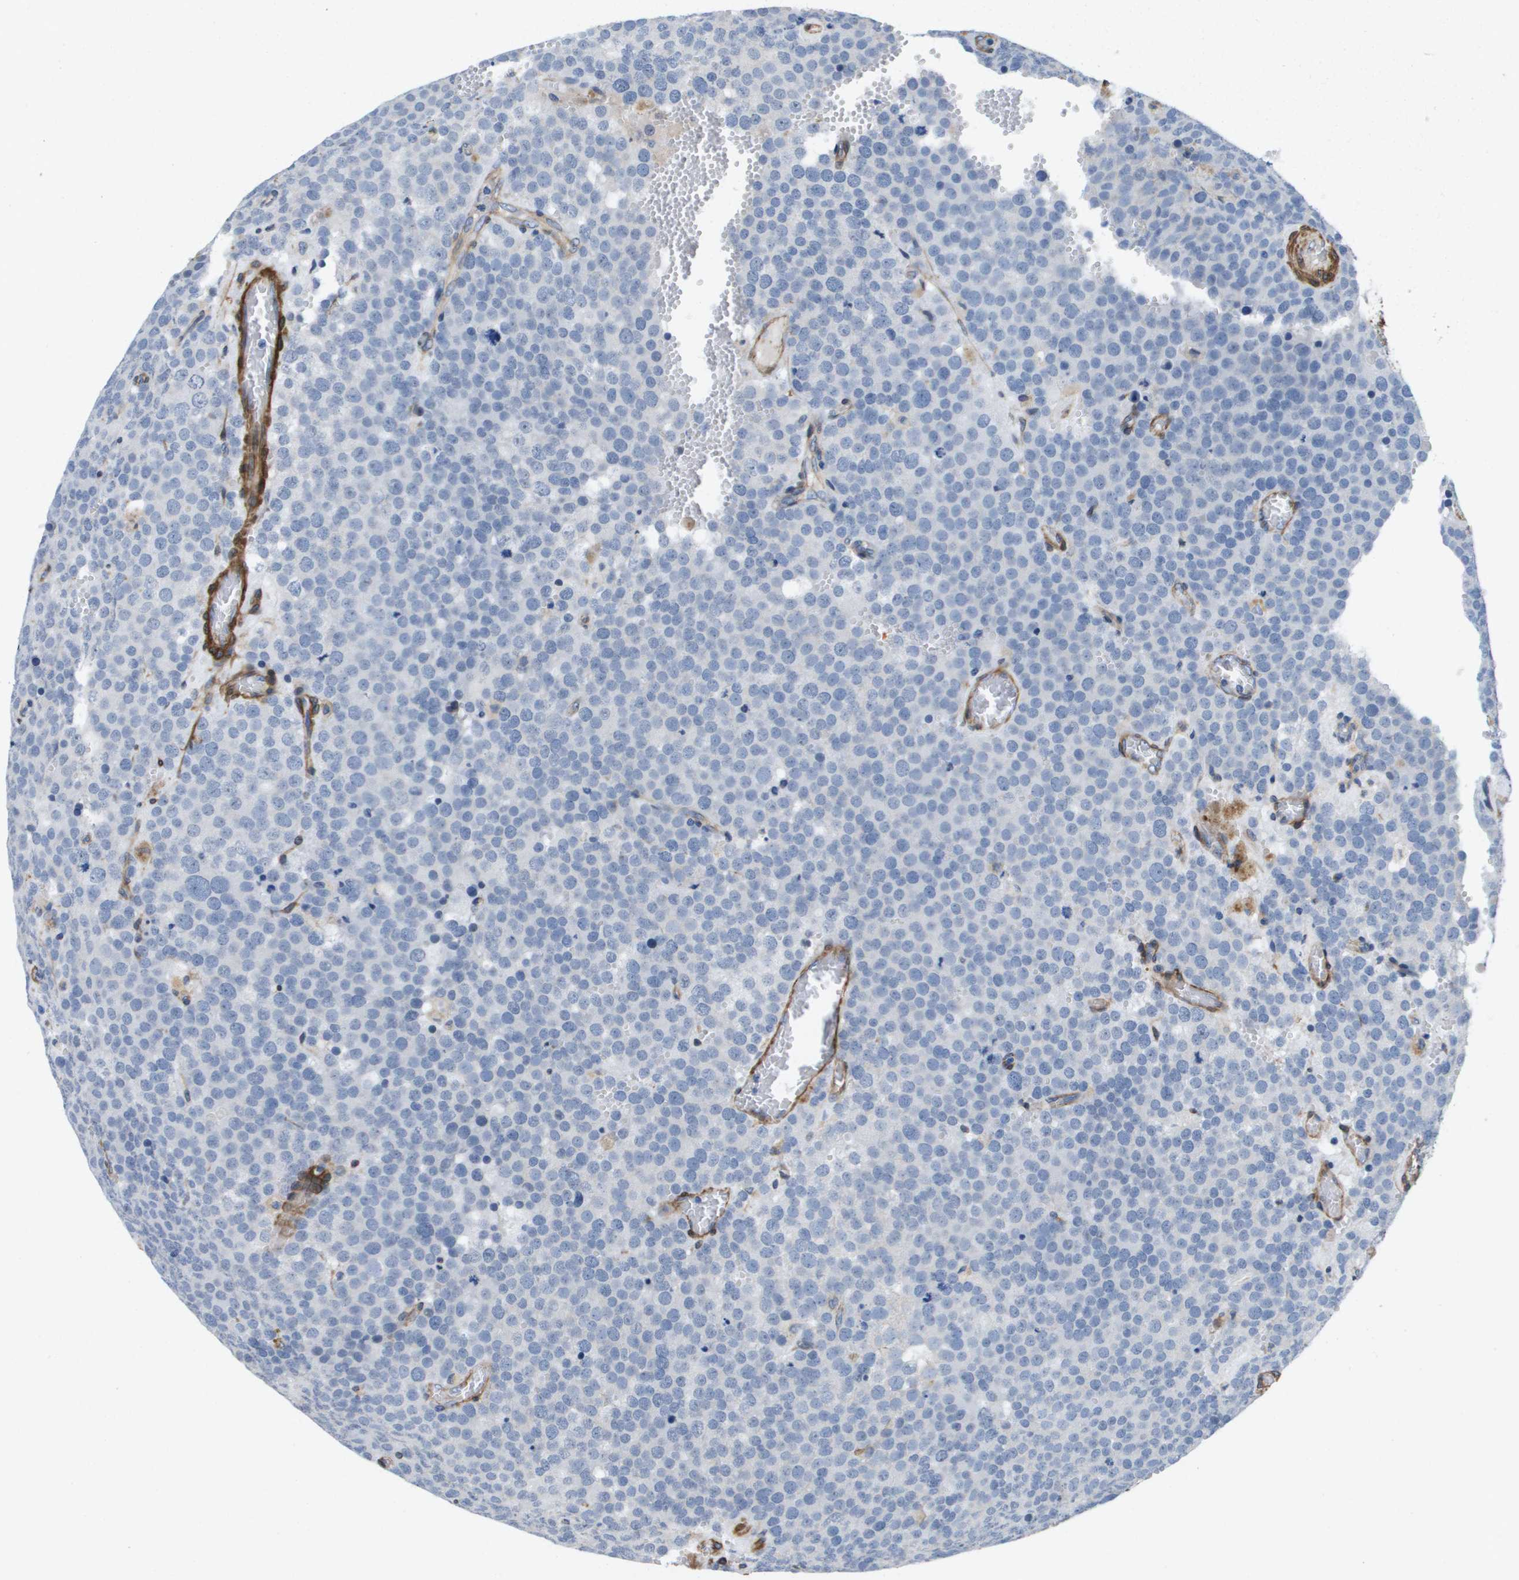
{"staining": {"intensity": "negative", "quantity": "none", "location": "none"}, "tissue": "testis cancer", "cell_type": "Tumor cells", "image_type": "cancer", "snomed": [{"axis": "morphology", "description": "Normal tissue, NOS"}, {"axis": "morphology", "description": "Seminoma, NOS"}, {"axis": "topography", "description": "Testis"}], "caption": "High power microscopy micrograph of an immunohistochemistry image of seminoma (testis), revealing no significant staining in tumor cells.", "gene": "LPP", "patient": {"sex": "male", "age": 71}}